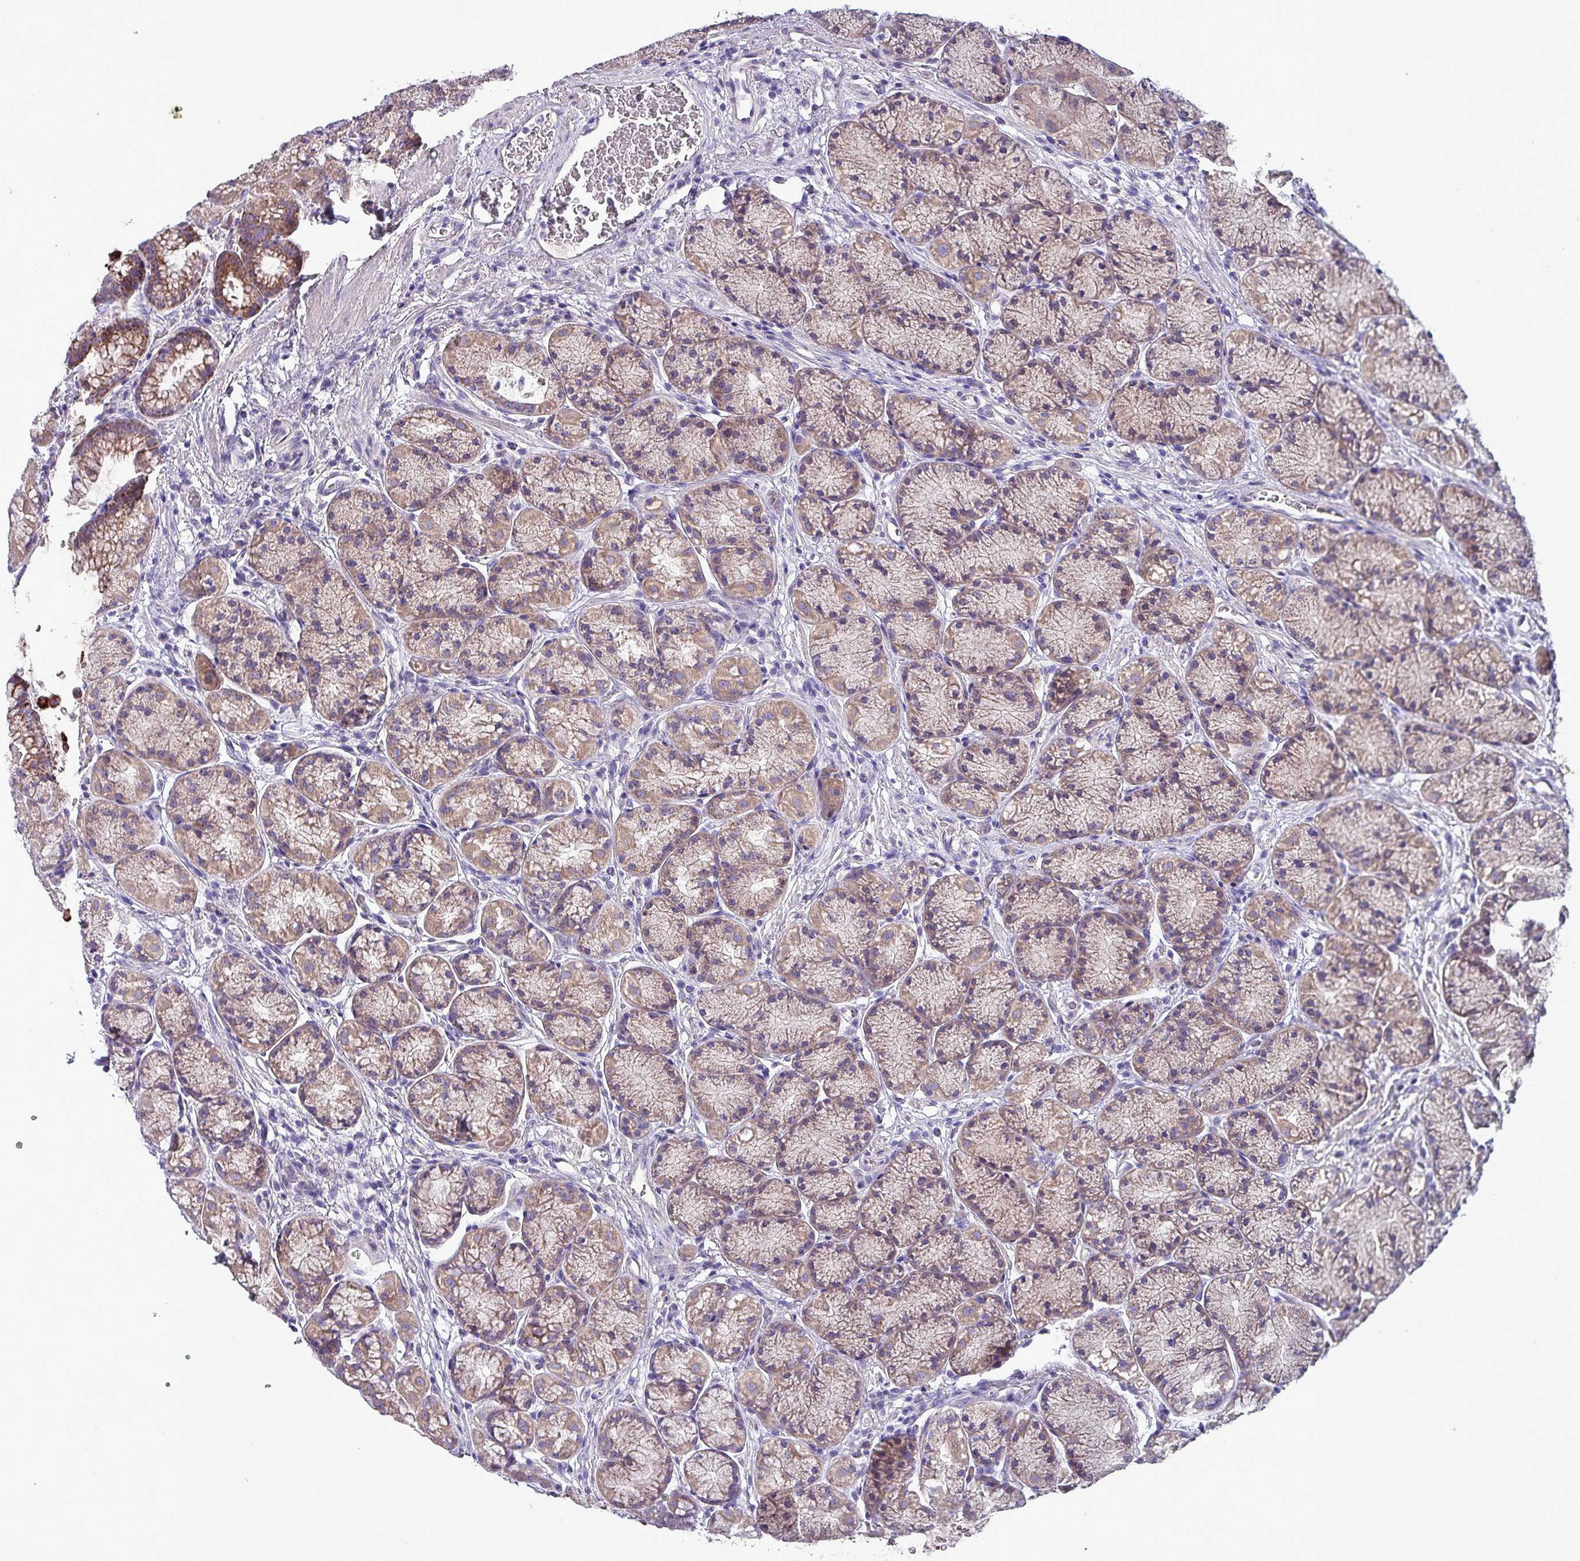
{"staining": {"intensity": "moderate", "quantity": ">75%", "location": "cytoplasmic/membranous"}, "tissue": "stomach", "cell_type": "Glandular cells", "image_type": "normal", "snomed": [{"axis": "morphology", "description": "Normal tissue, NOS"}, {"axis": "topography", "description": "Stomach"}], "caption": "Immunohistochemical staining of normal stomach reveals moderate cytoplasmic/membranous protein positivity in about >75% of glandular cells. Using DAB (brown) and hematoxylin (blue) stains, captured at high magnification using brightfield microscopy.", "gene": "HSD3B7", "patient": {"sex": "male", "age": 63}}